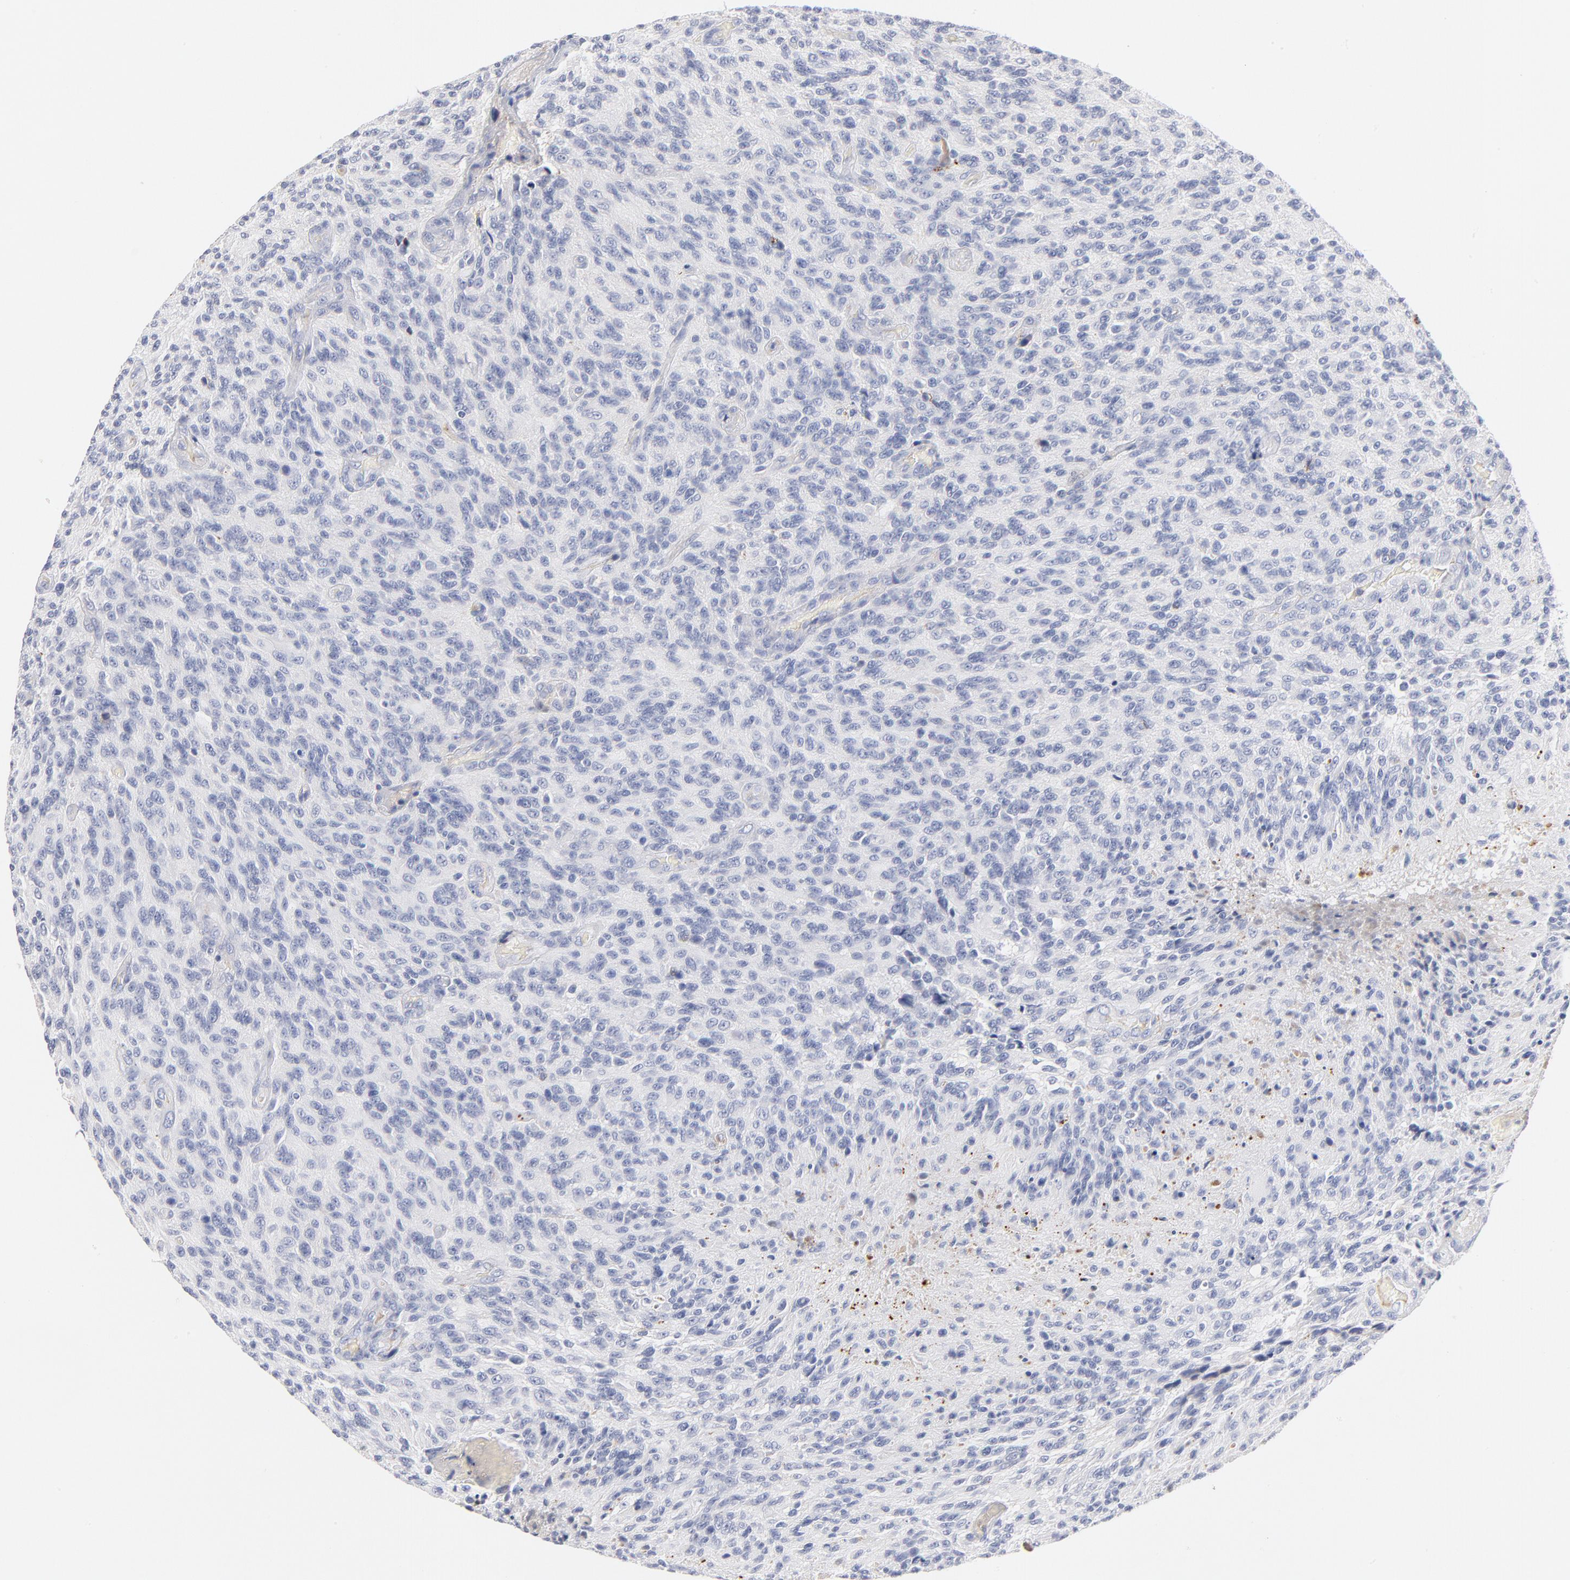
{"staining": {"intensity": "negative", "quantity": "none", "location": "none"}, "tissue": "glioma", "cell_type": "Tumor cells", "image_type": "cancer", "snomed": [{"axis": "morphology", "description": "Normal tissue, NOS"}, {"axis": "morphology", "description": "Glioma, malignant, High grade"}, {"axis": "topography", "description": "Cerebral cortex"}], "caption": "DAB immunohistochemical staining of malignant high-grade glioma demonstrates no significant positivity in tumor cells.", "gene": "PLAT", "patient": {"sex": "male", "age": 56}}